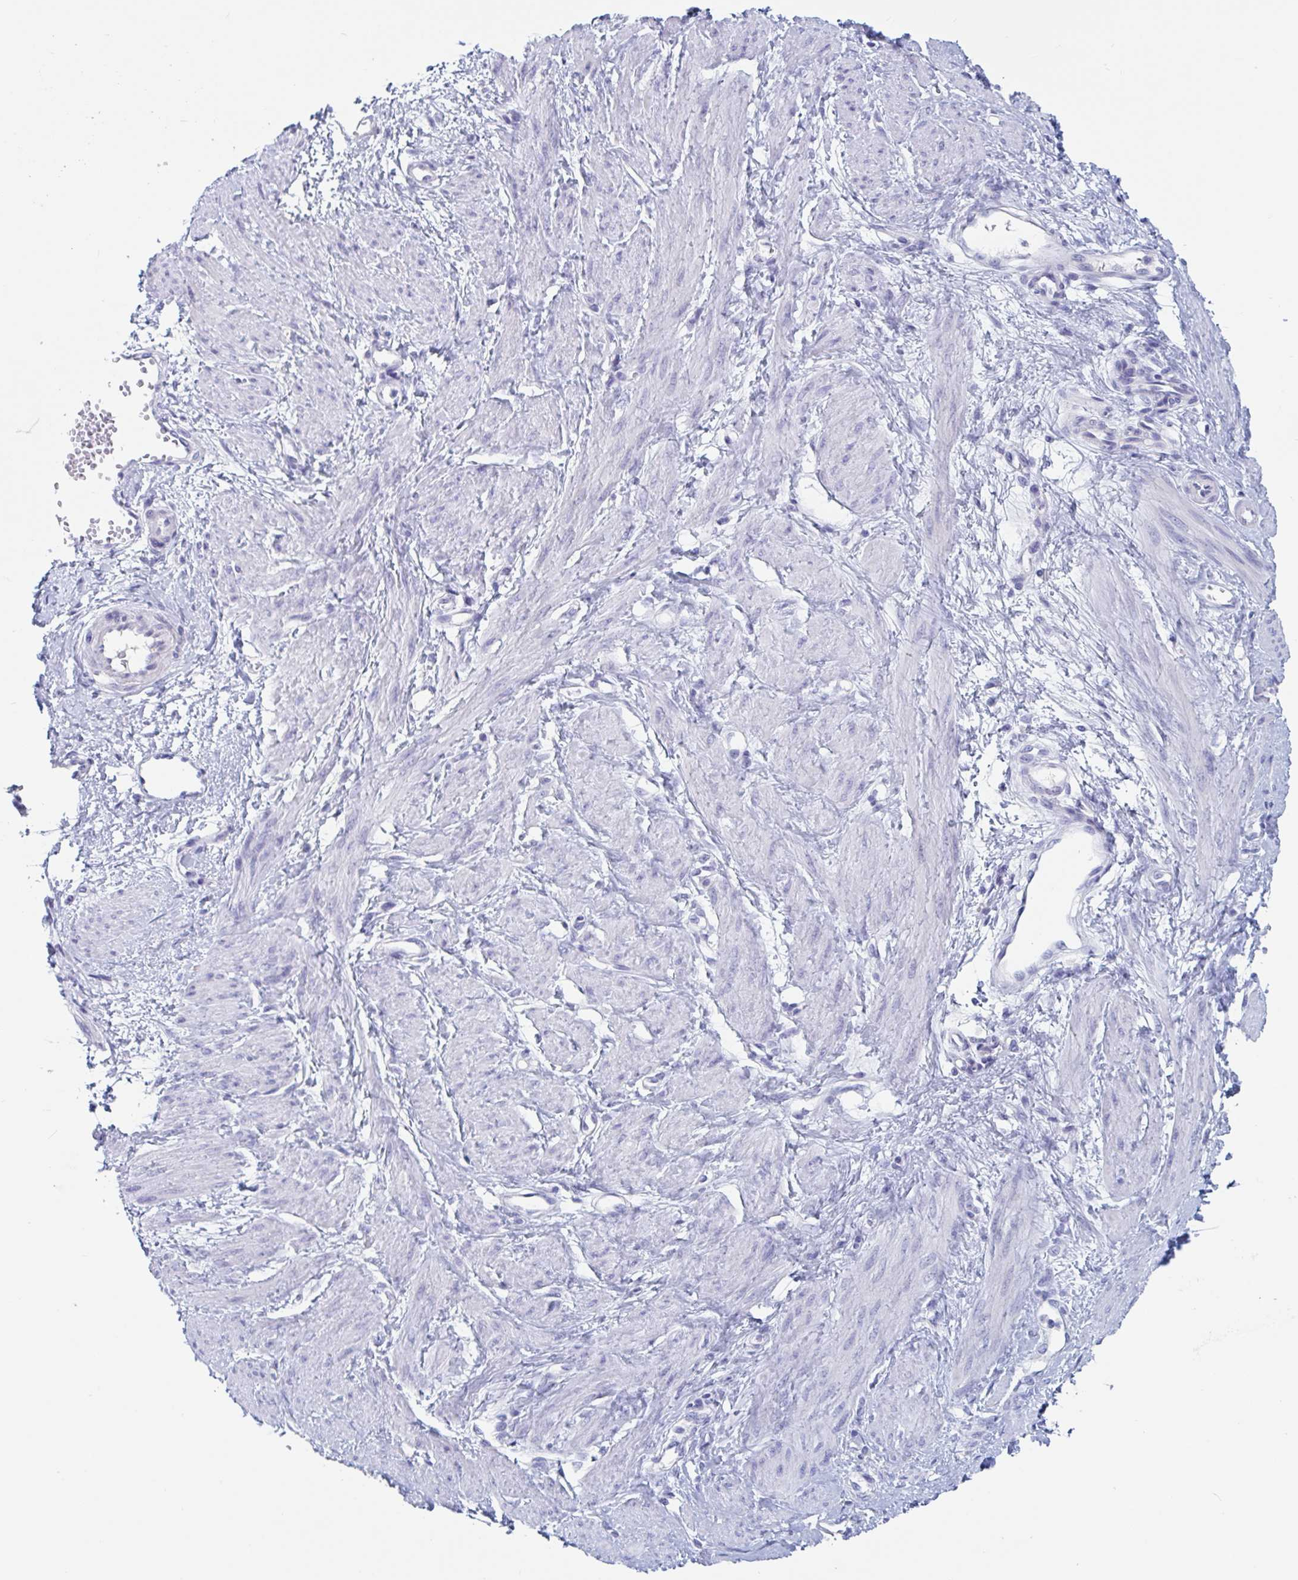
{"staining": {"intensity": "negative", "quantity": "none", "location": "none"}, "tissue": "smooth muscle", "cell_type": "Smooth muscle cells", "image_type": "normal", "snomed": [{"axis": "morphology", "description": "Normal tissue, NOS"}, {"axis": "topography", "description": "Smooth muscle"}, {"axis": "topography", "description": "Uterus"}], "caption": "Smooth muscle stained for a protein using immunohistochemistry (IHC) exhibits no expression smooth muscle cells.", "gene": "DPEP3", "patient": {"sex": "female", "age": 39}}